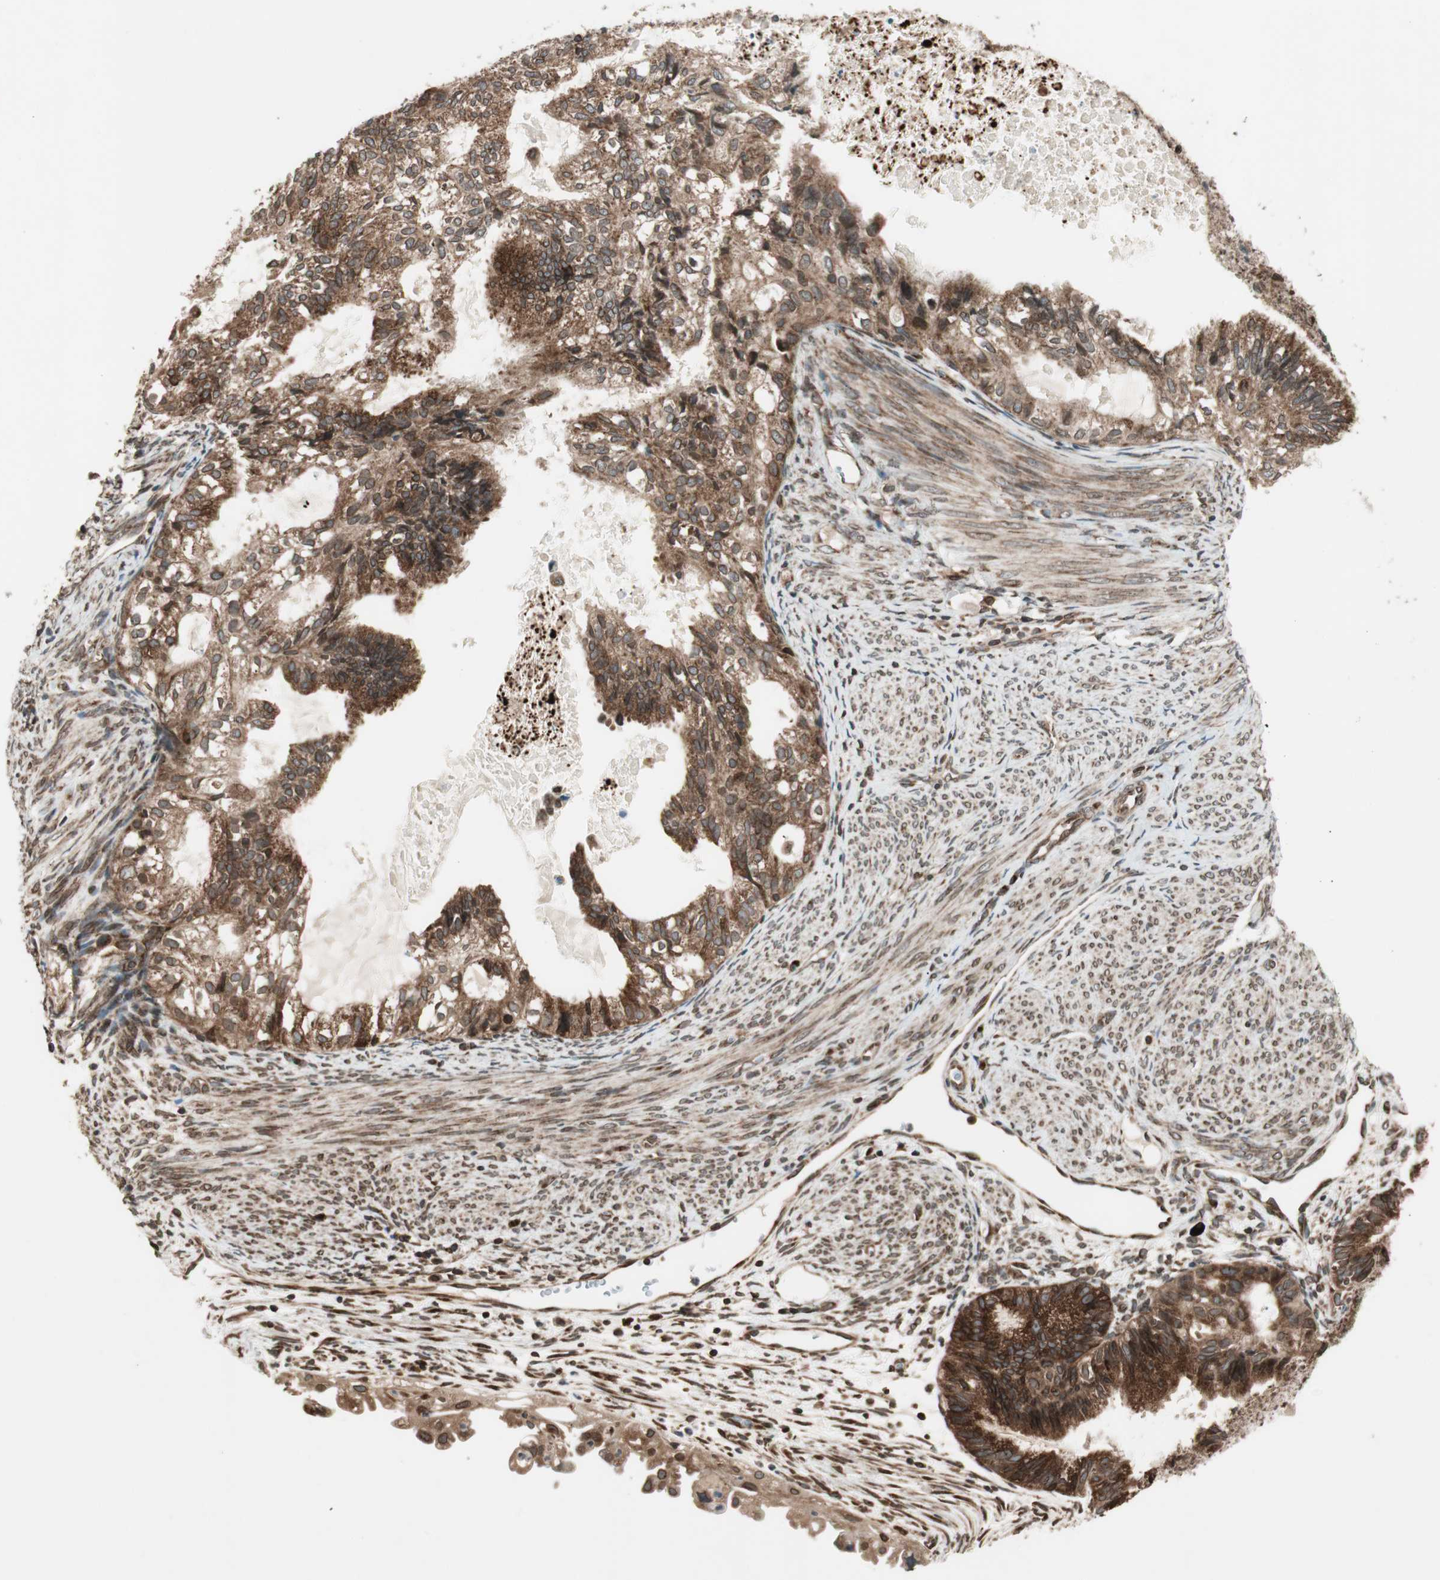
{"staining": {"intensity": "strong", "quantity": ">75%", "location": "cytoplasmic/membranous,nuclear"}, "tissue": "cervical cancer", "cell_type": "Tumor cells", "image_type": "cancer", "snomed": [{"axis": "morphology", "description": "Normal tissue, NOS"}, {"axis": "morphology", "description": "Adenocarcinoma, NOS"}, {"axis": "topography", "description": "Cervix"}, {"axis": "topography", "description": "Endometrium"}], "caption": "Immunohistochemical staining of human cervical cancer displays high levels of strong cytoplasmic/membranous and nuclear expression in approximately >75% of tumor cells.", "gene": "NUP62", "patient": {"sex": "female", "age": 86}}